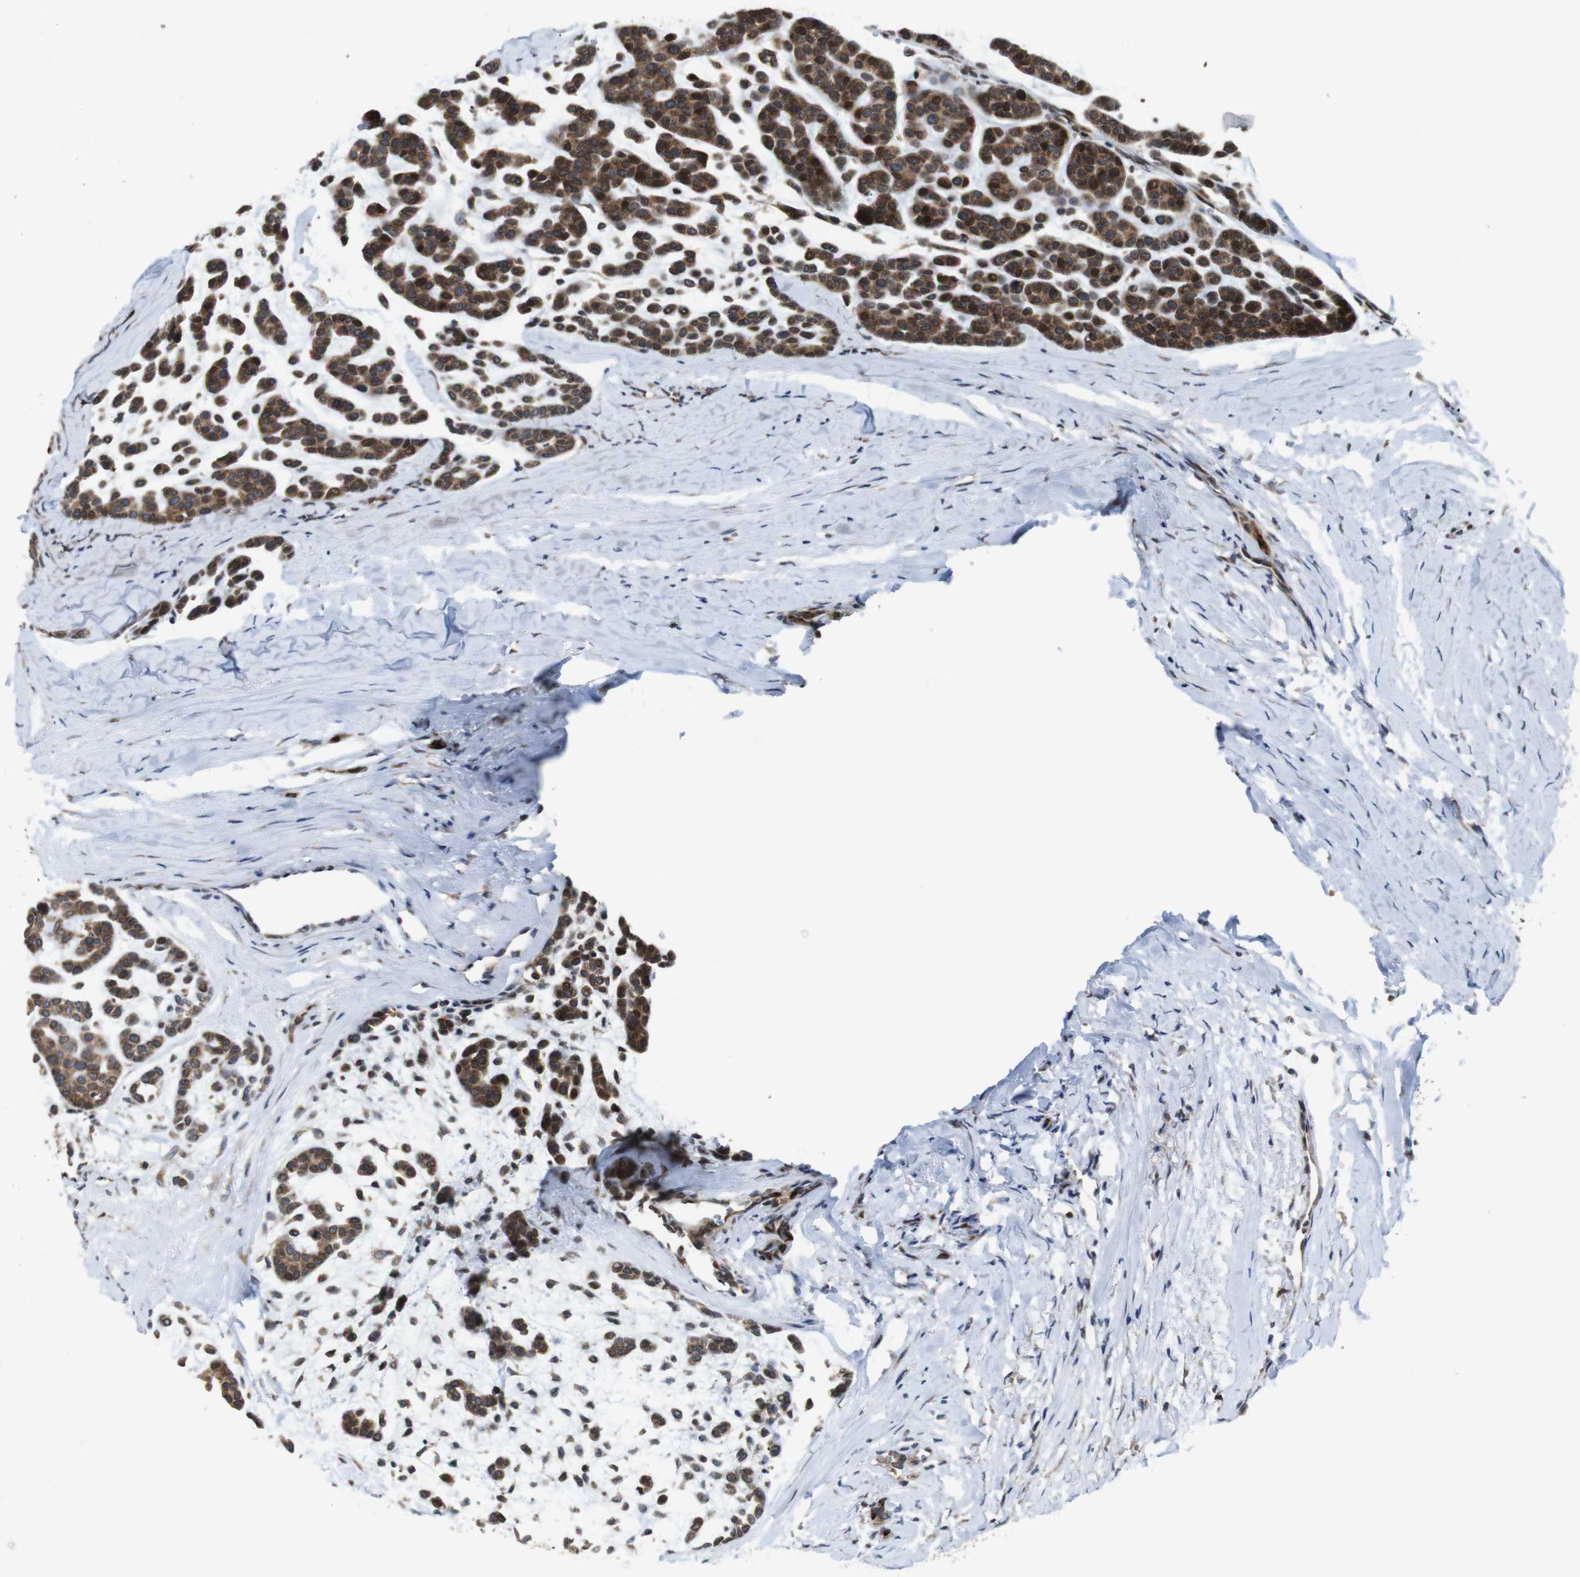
{"staining": {"intensity": "strong", "quantity": ">75%", "location": "cytoplasmic/membranous,nuclear"}, "tissue": "head and neck cancer", "cell_type": "Tumor cells", "image_type": "cancer", "snomed": [{"axis": "morphology", "description": "Adenocarcinoma, NOS"}, {"axis": "morphology", "description": "Adenoma, NOS"}, {"axis": "topography", "description": "Head-Neck"}], "caption": "Immunohistochemistry (DAB (3,3'-diaminobenzidine)) staining of human head and neck cancer (adenoma) shows strong cytoplasmic/membranous and nuclear protein positivity in approximately >75% of tumor cells. Immunohistochemistry stains the protein of interest in brown and the nuclei are stained blue.", "gene": "EFCAB14", "patient": {"sex": "female", "age": 55}}